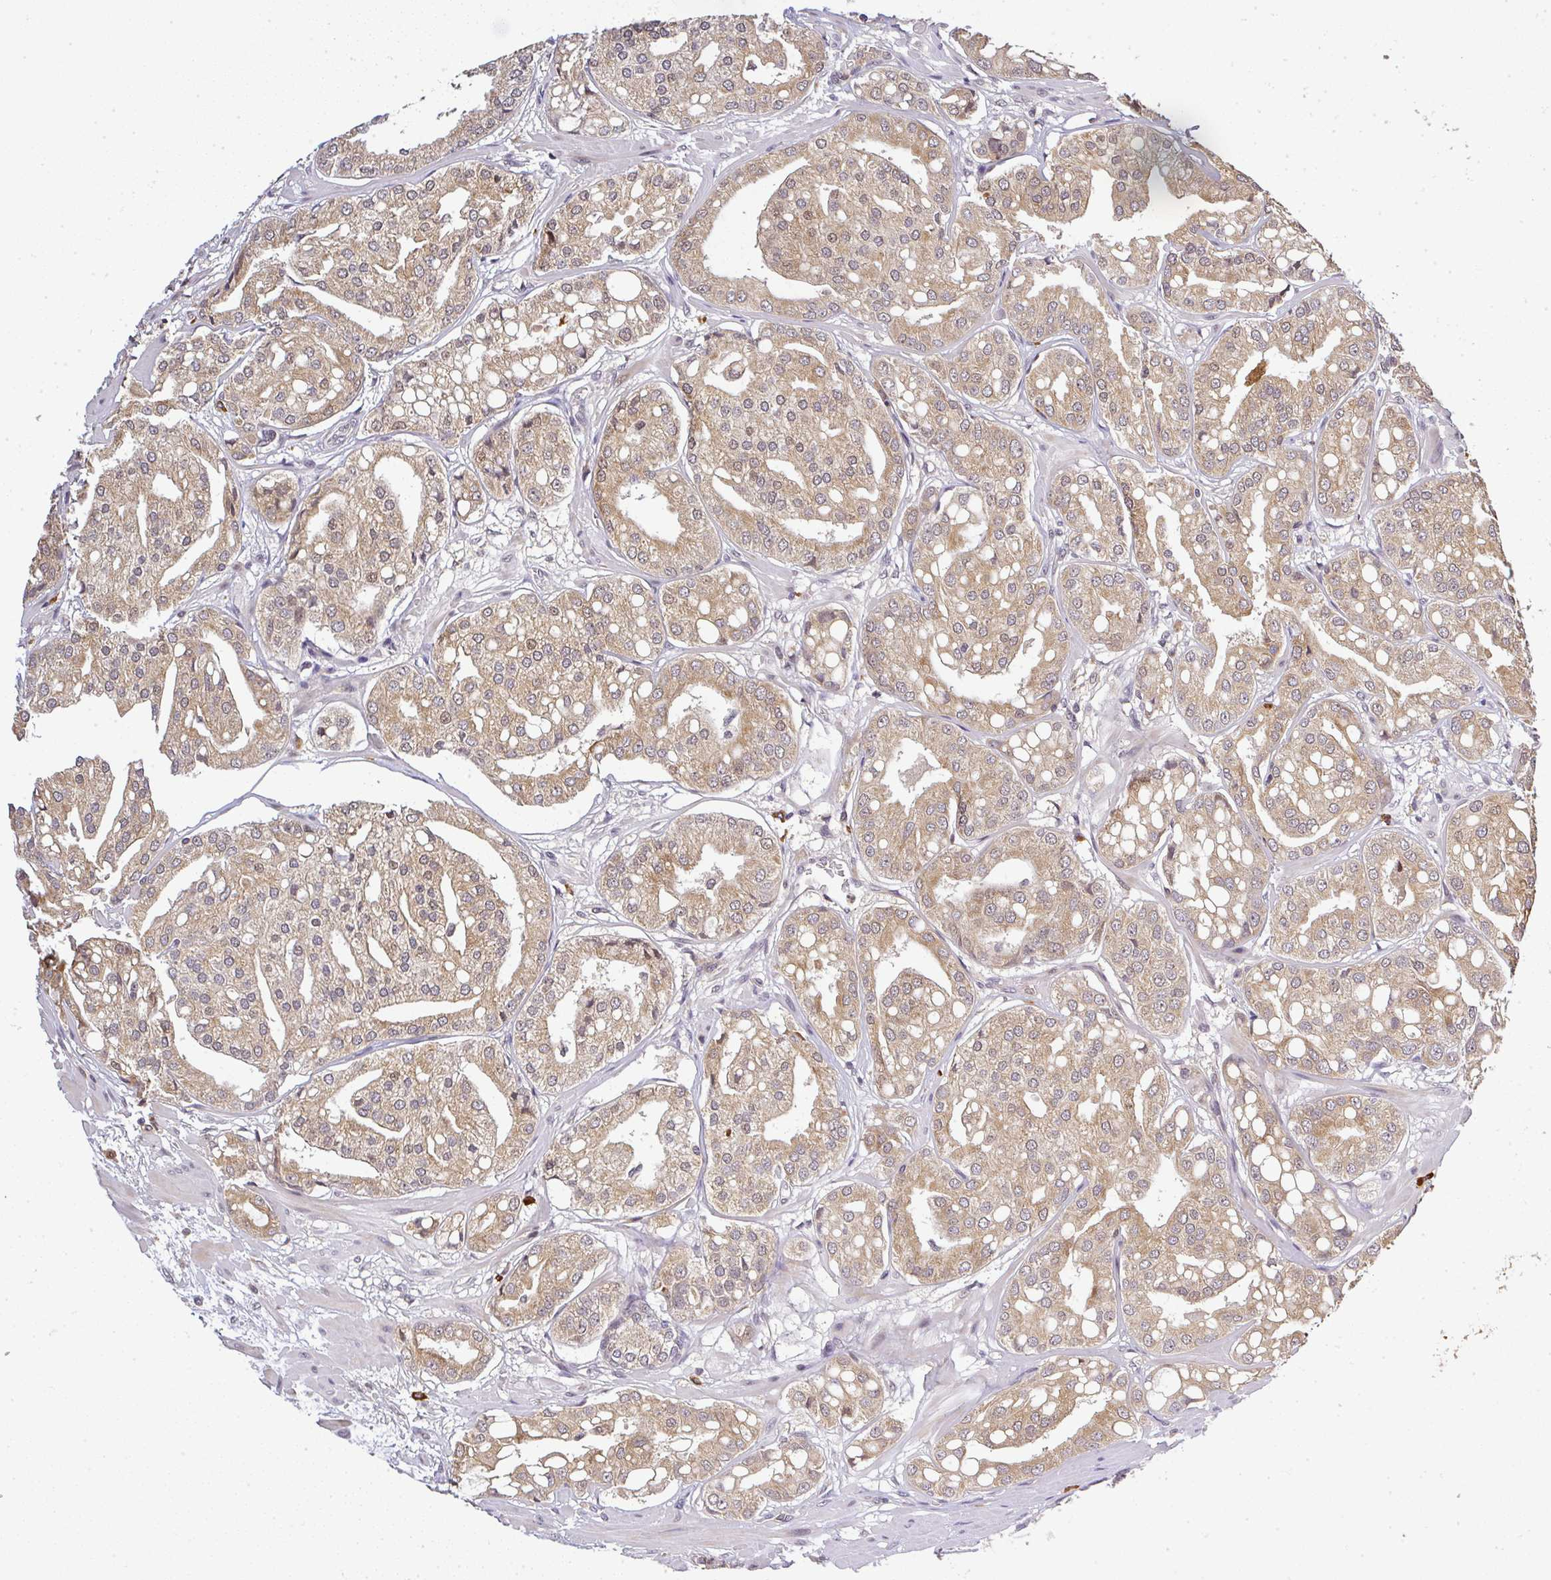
{"staining": {"intensity": "weak", "quantity": ">75%", "location": "cytoplasmic/membranous"}, "tissue": "renal cancer", "cell_type": "Tumor cells", "image_type": "cancer", "snomed": [{"axis": "morphology", "description": "Adenocarcinoma, NOS"}, {"axis": "topography", "description": "Urinary bladder"}], "caption": "A micrograph of adenocarcinoma (renal) stained for a protein exhibits weak cytoplasmic/membranous brown staining in tumor cells. (DAB = brown stain, brightfield microscopy at high magnification).", "gene": "FAM153A", "patient": {"sex": "male", "age": 61}}